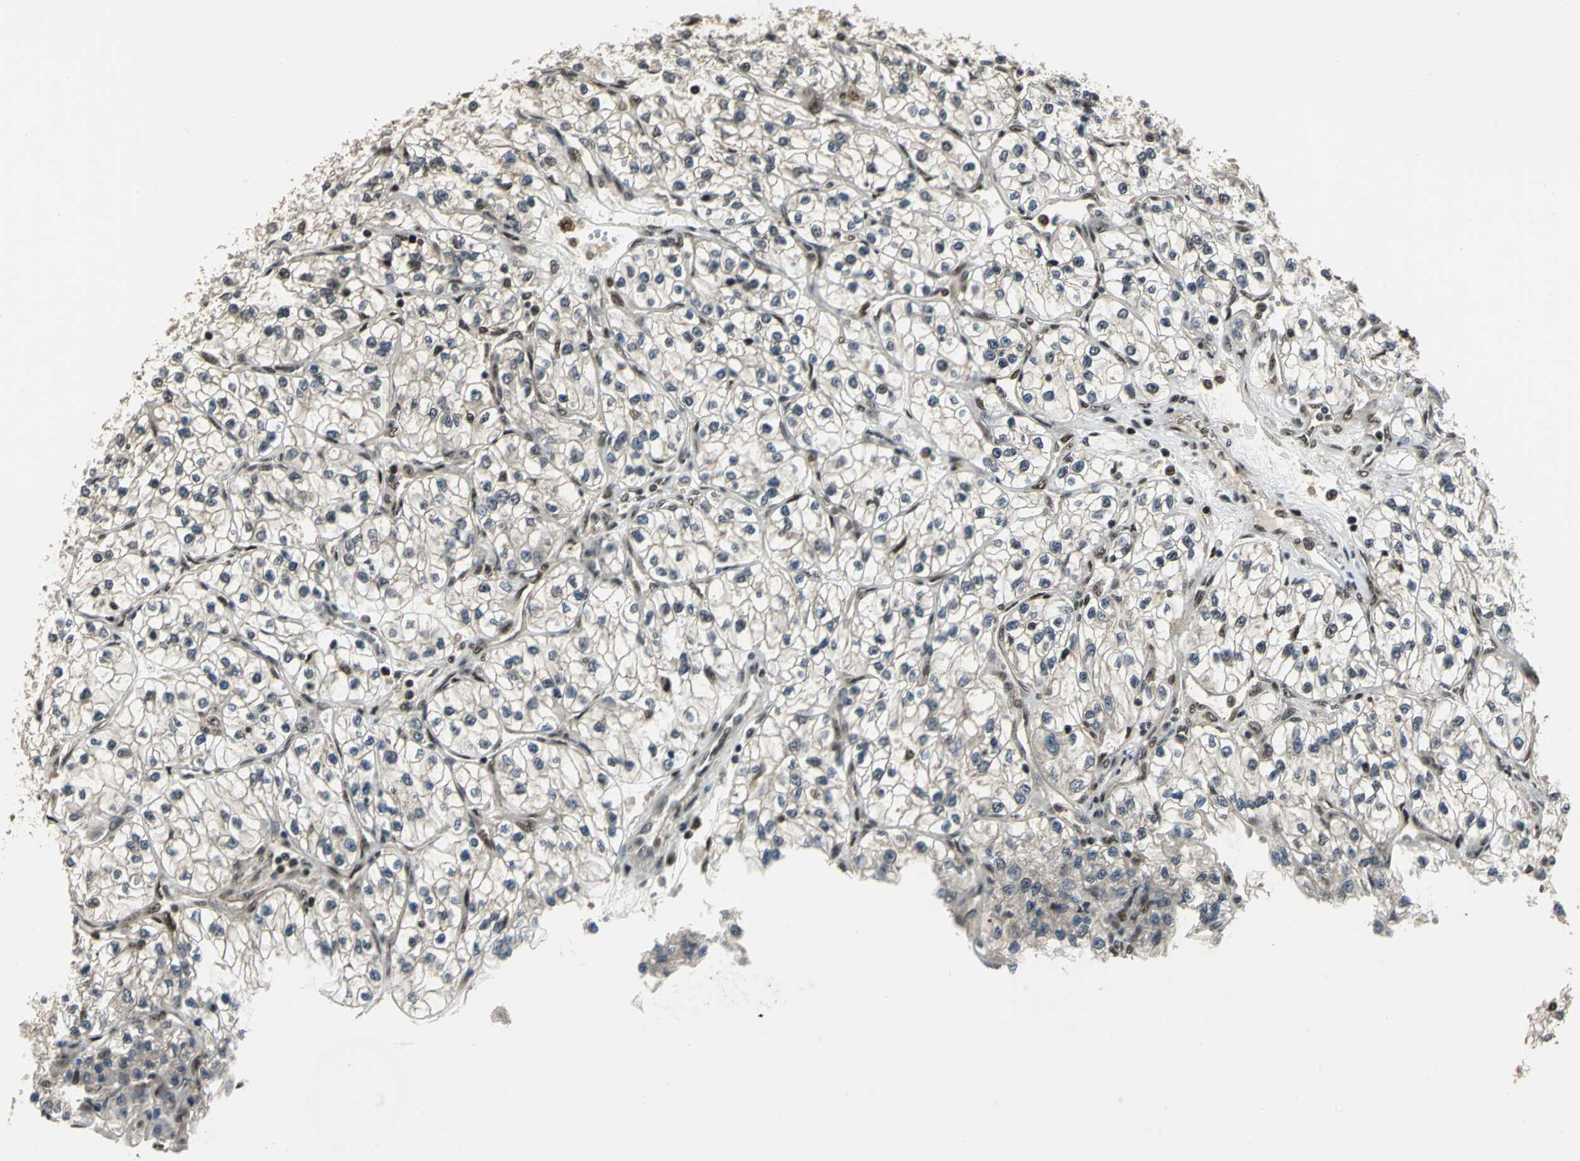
{"staining": {"intensity": "moderate", "quantity": ">75%", "location": "nuclear"}, "tissue": "renal cancer", "cell_type": "Tumor cells", "image_type": "cancer", "snomed": [{"axis": "morphology", "description": "Adenocarcinoma, NOS"}, {"axis": "topography", "description": "Kidney"}], "caption": "Renal cancer stained for a protein reveals moderate nuclear positivity in tumor cells.", "gene": "MIS18BP1", "patient": {"sex": "female", "age": 57}}